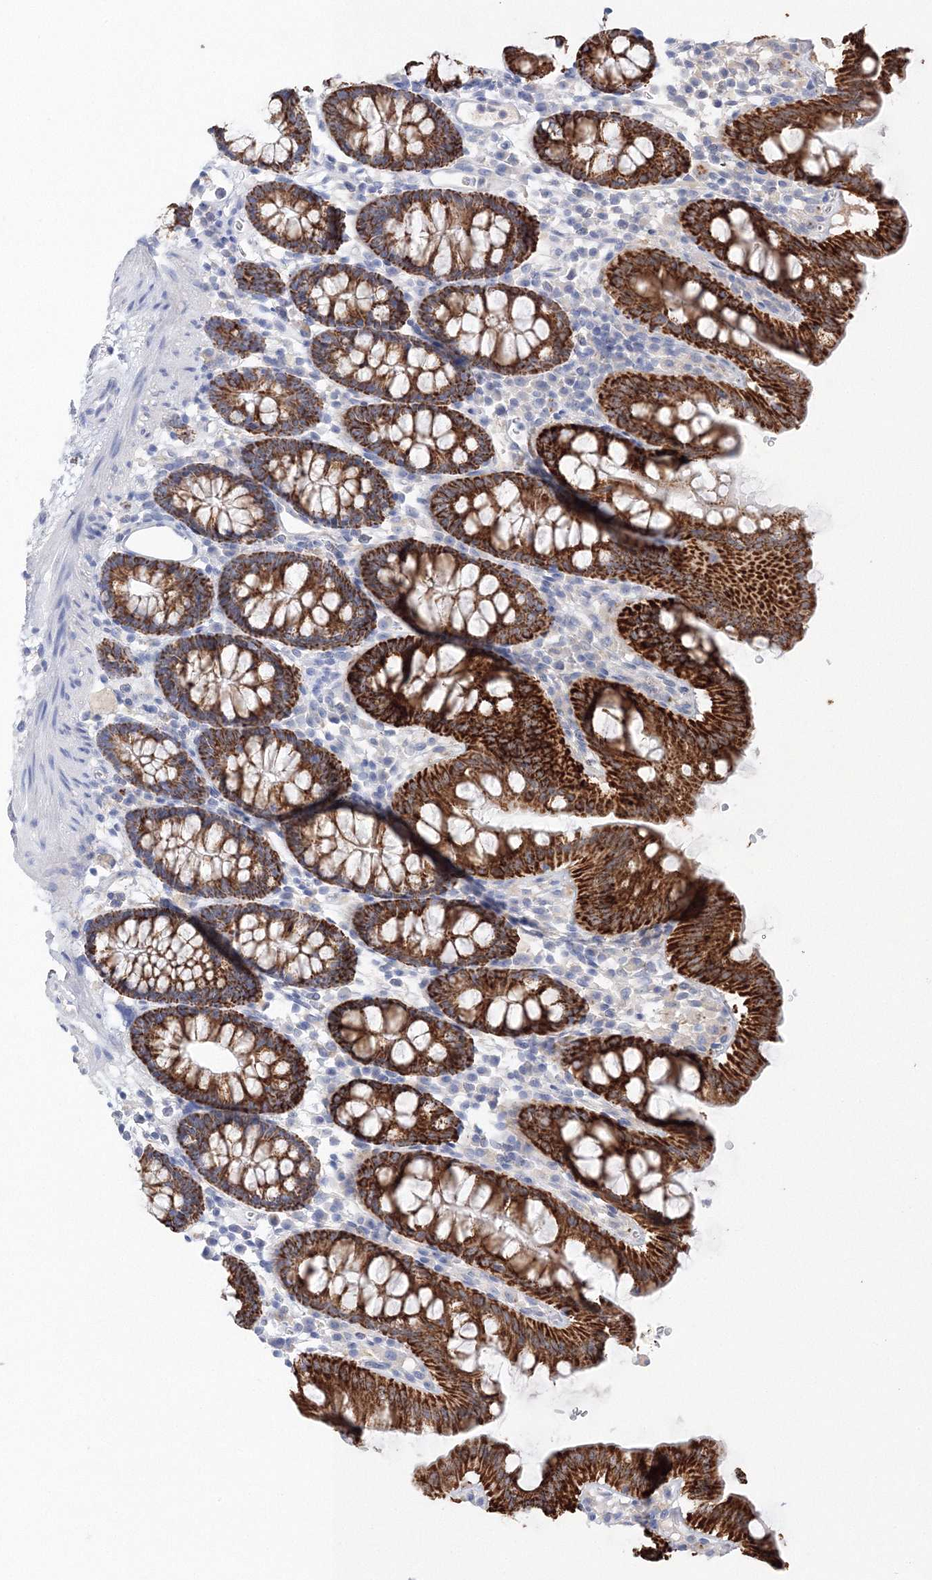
{"staining": {"intensity": "negative", "quantity": "none", "location": "none"}, "tissue": "colon", "cell_type": "Endothelial cells", "image_type": "normal", "snomed": [{"axis": "morphology", "description": "Normal tissue, NOS"}, {"axis": "topography", "description": "Colon"}], "caption": "A histopathology image of colon stained for a protein exhibits no brown staining in endothelial cells. (Stains: DAB (3,3'-diaminobenzidine) immunohistochemistry with hematoxylin counter stain, Microscopy: brightfield microscopy at high magnification).", "gene": "HMGCS1", "patient": {"sex": "male", "age": 75}}